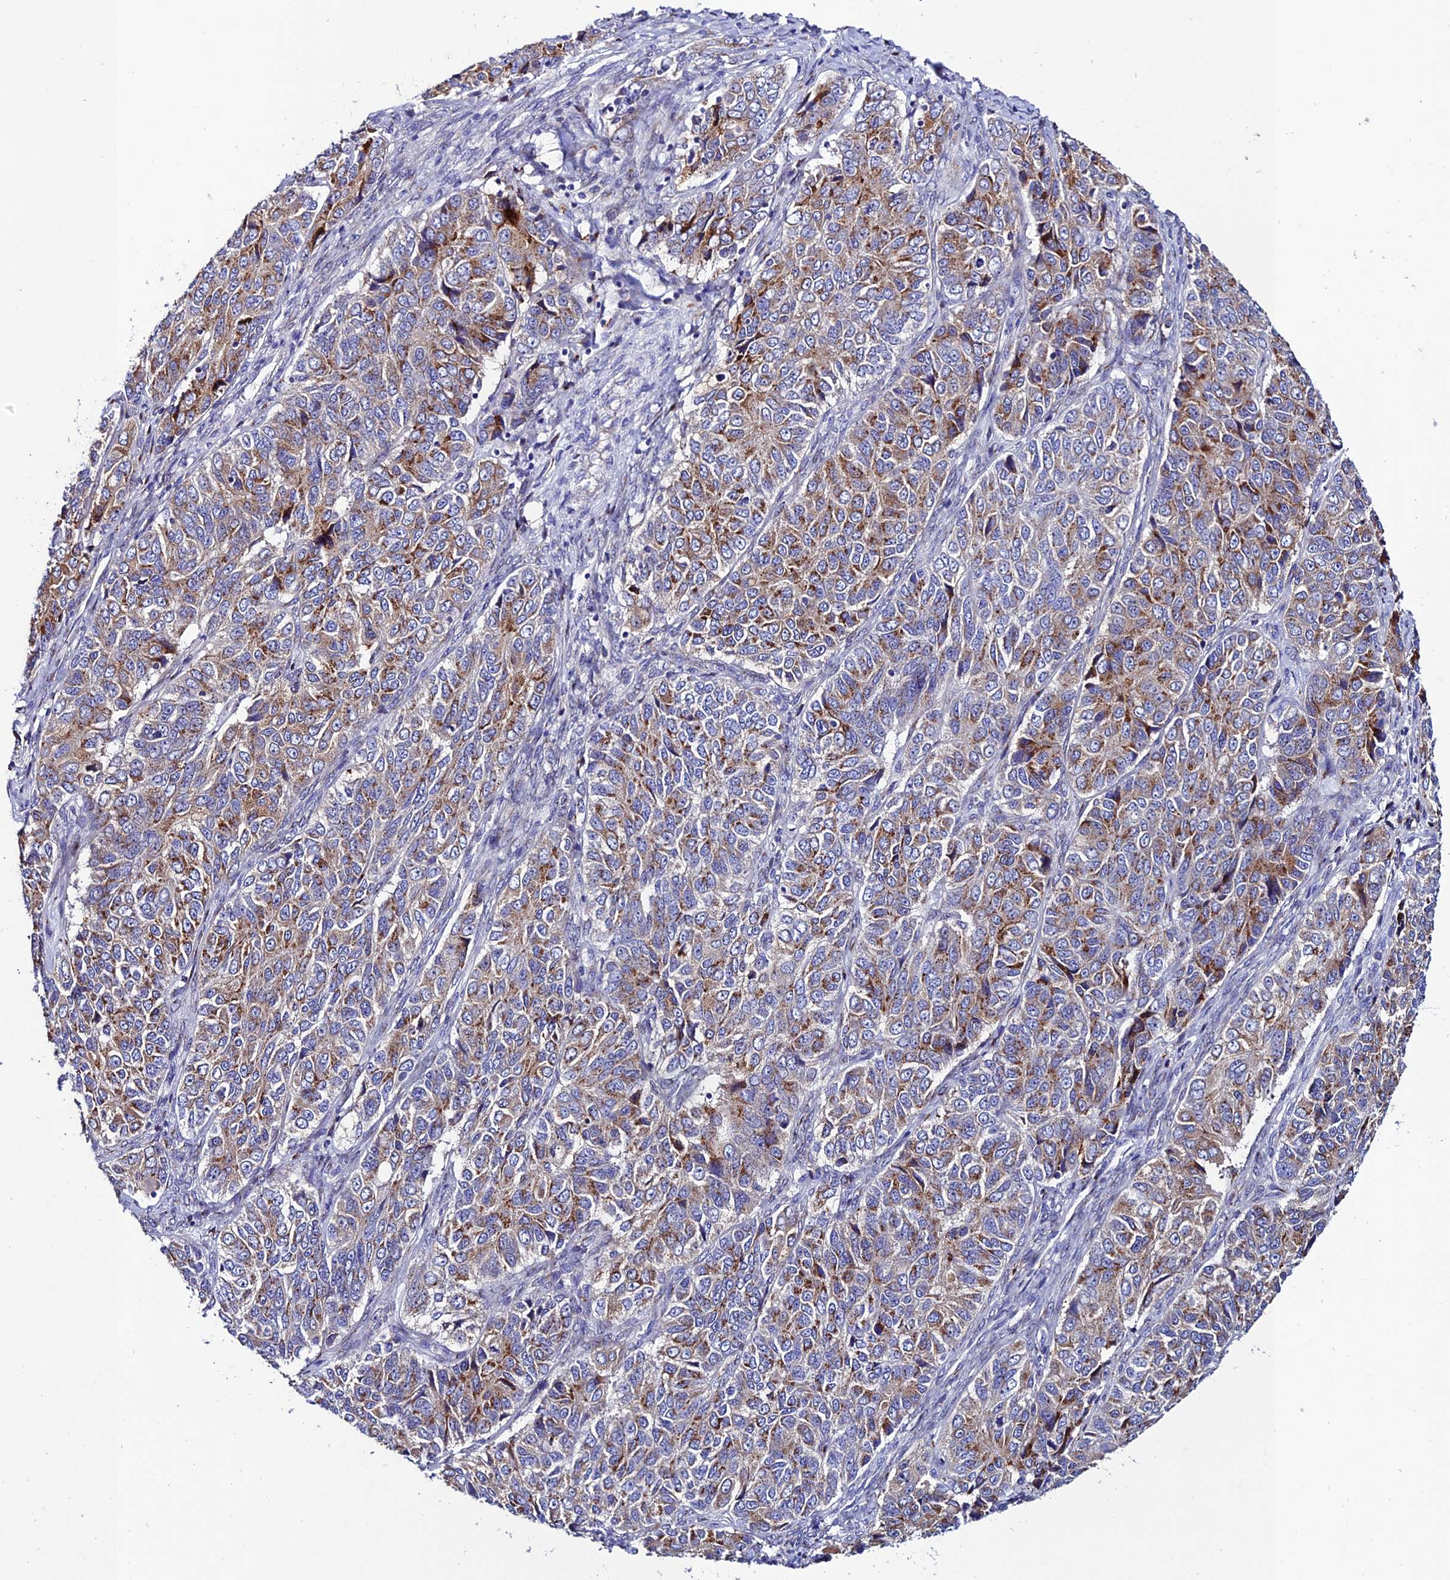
{"staining": {"intensity": "moderate", "quantity": "25%-75%", "location": "cytoplasmic/membranous"}, "tissue": "ovarian cancer", "cell_type": "Tumor cells", "image_type": "cancer", "snomed": [{"axis": "morphology", "description": "Carcinoma, endometroid"}, {"axis": "topography", "description": "Ovary"}], "caption": "Ovarian cancer (endometroid carcinoma) stained with a brown dye exhibits moderate cytoplasmic/membranous positive positivity in about 25%-75% of tumor cells.", "gene": "OR51Q1", "patient": {"sex": "female", "age": 51}}